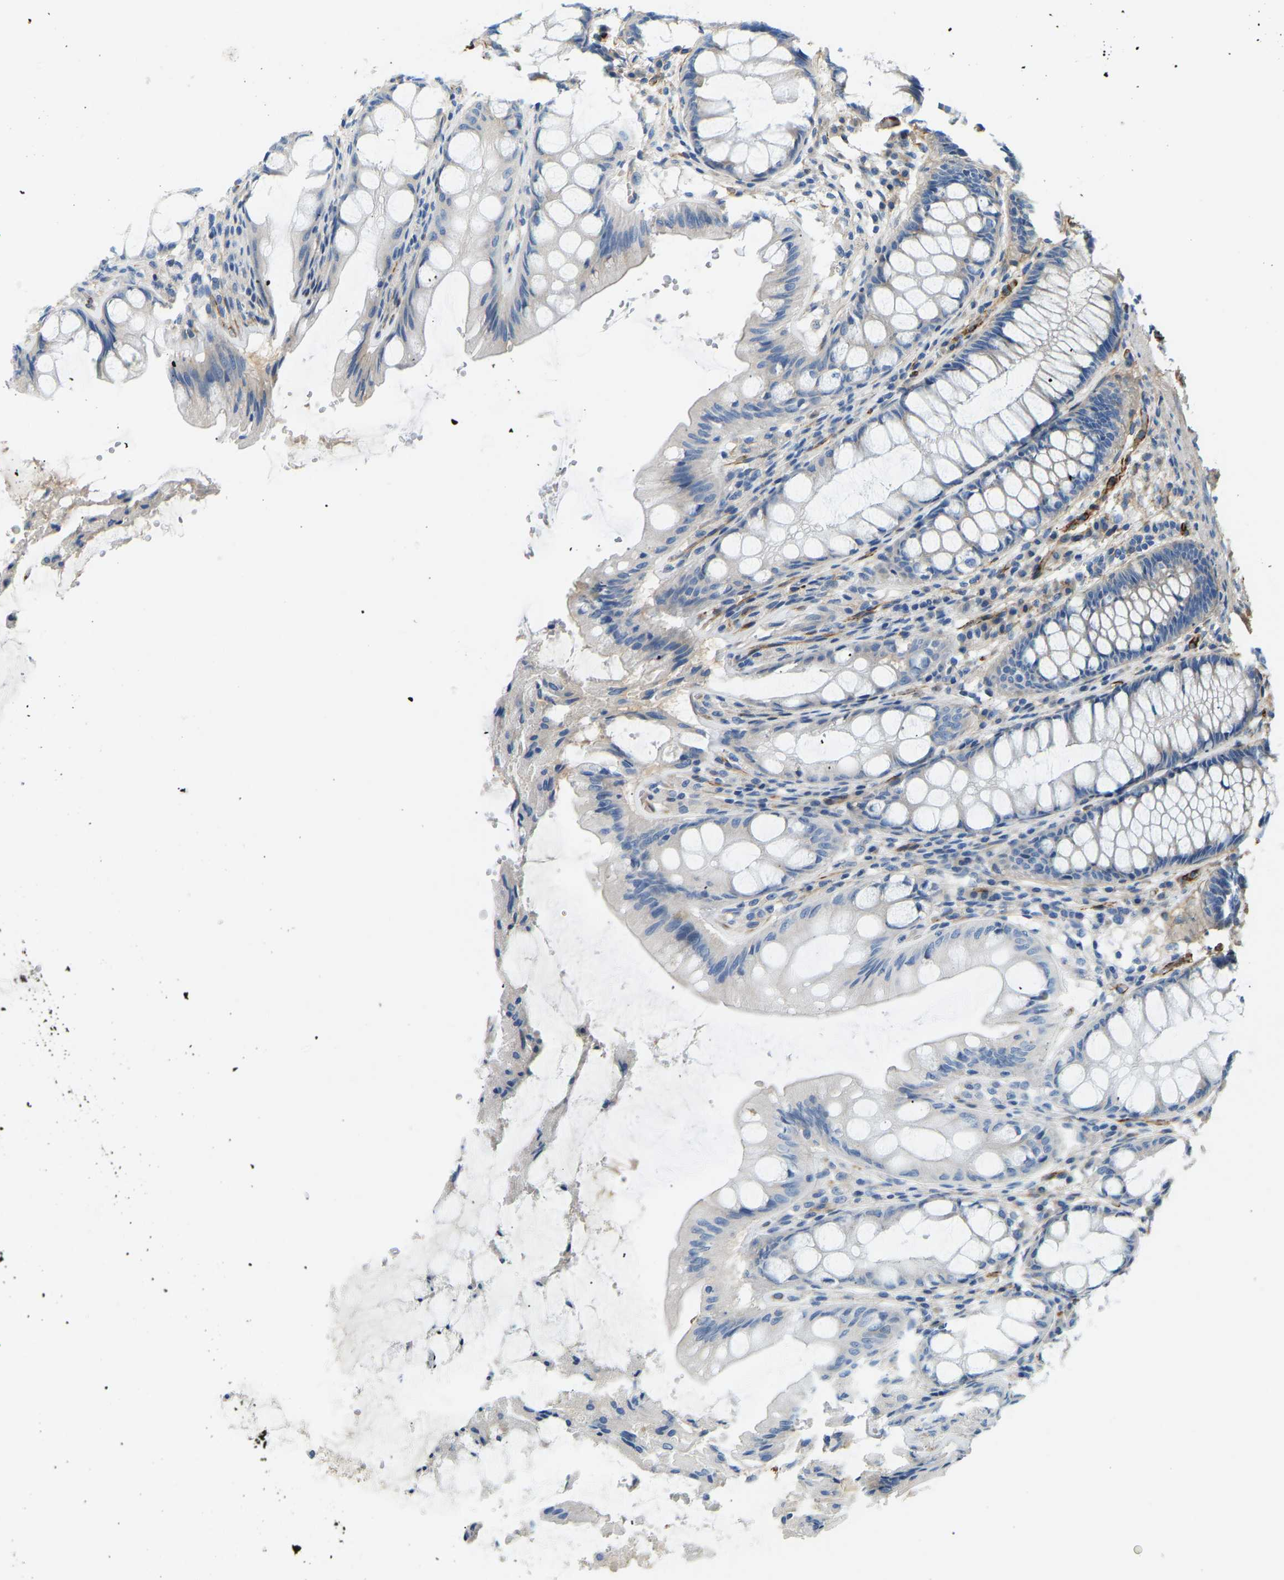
{"staining": {"intensity": "strong", "quantity": ">75%", "location": "cytoplasmic/membranous"}, "tissue": "colon", "cell_type": "Endothelial cells", "image_type": "normal", "snomed": [{"axis": "morphology", "description": "Normal tissue, NOS"}, {"axis": "topography", "description": "Colon"}], "caption": "Immunohistochemistry (IHC) histopathology image of benign colon: colon stained using IHC shows high levels of strong protein expression localized specifically in the cytoplasmic/membranous of endothelial cells, appearing as a cytoplasmic/membranous brown color.", "gene": "COL15A1", "patient": {"sex": "male", "age": 47}}